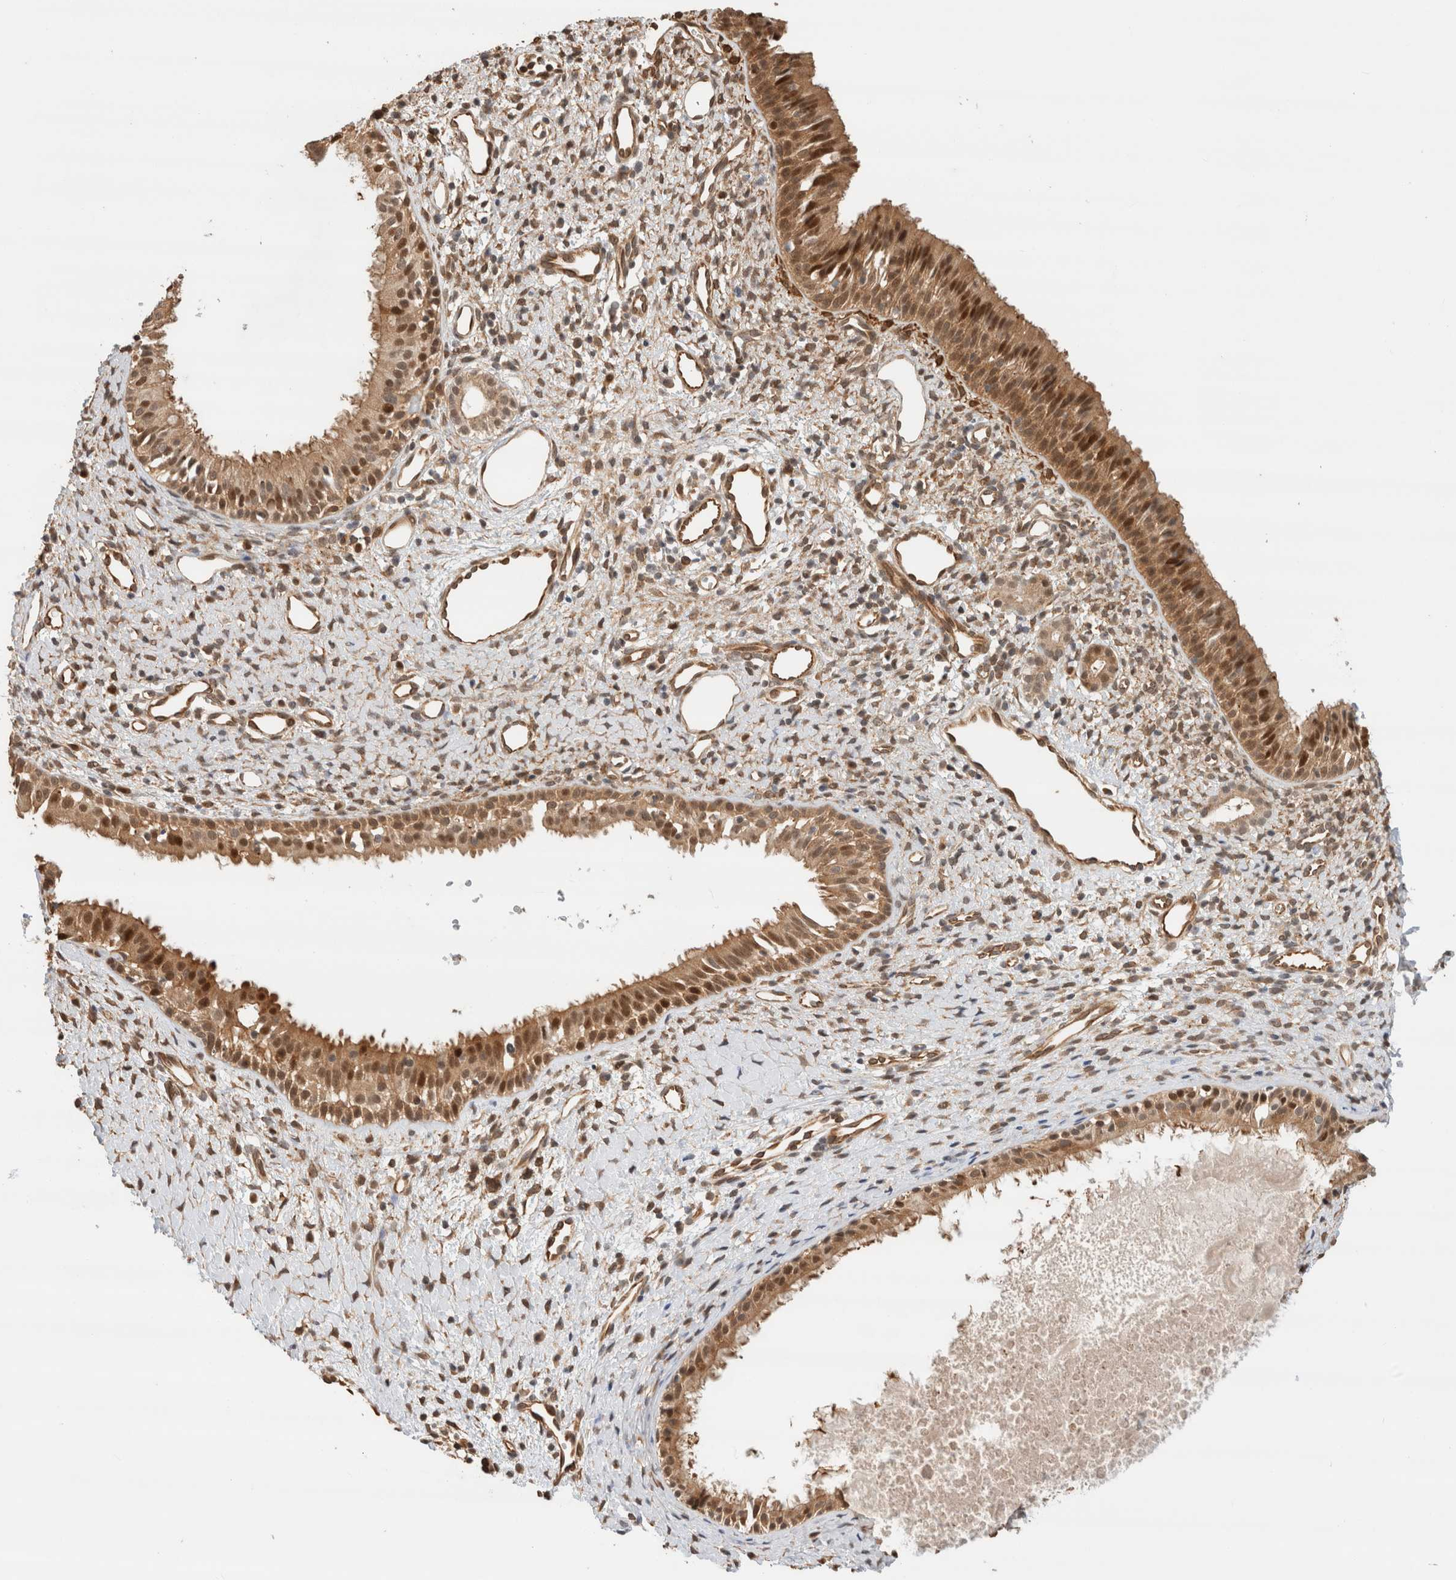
{"staining": {"intensity": "moderate", "quantity": ">75%", "location": "cytoplasmic/membranous,nuclear"}, "tissue": "nasopharynx", "cell_type": "Respiratory epithelial cells", "image_type": "normal", "snomed": [{"axis": "morphology", "description": "Normal tissue, NOS"}, {"axis": "topography", "description": "Nasopharynx"}], "caption": "A high-resolution histopathology image shows immunohistochemistry staining of unremarkable nasopharynx, which demonstrates moderate cytoplasmic/membranous,nuclear positivity in about >75% of respiratory epithelial cells. The staining was performed using DAB (3,3'-diaminobenzidine) to visualize the protein expression in brown, while the nuclei were stained in blue with hematoxylin (Magnification: 20x).", "gene": "OTUD6B", "patient": {"sex": "male", "age": 22}}